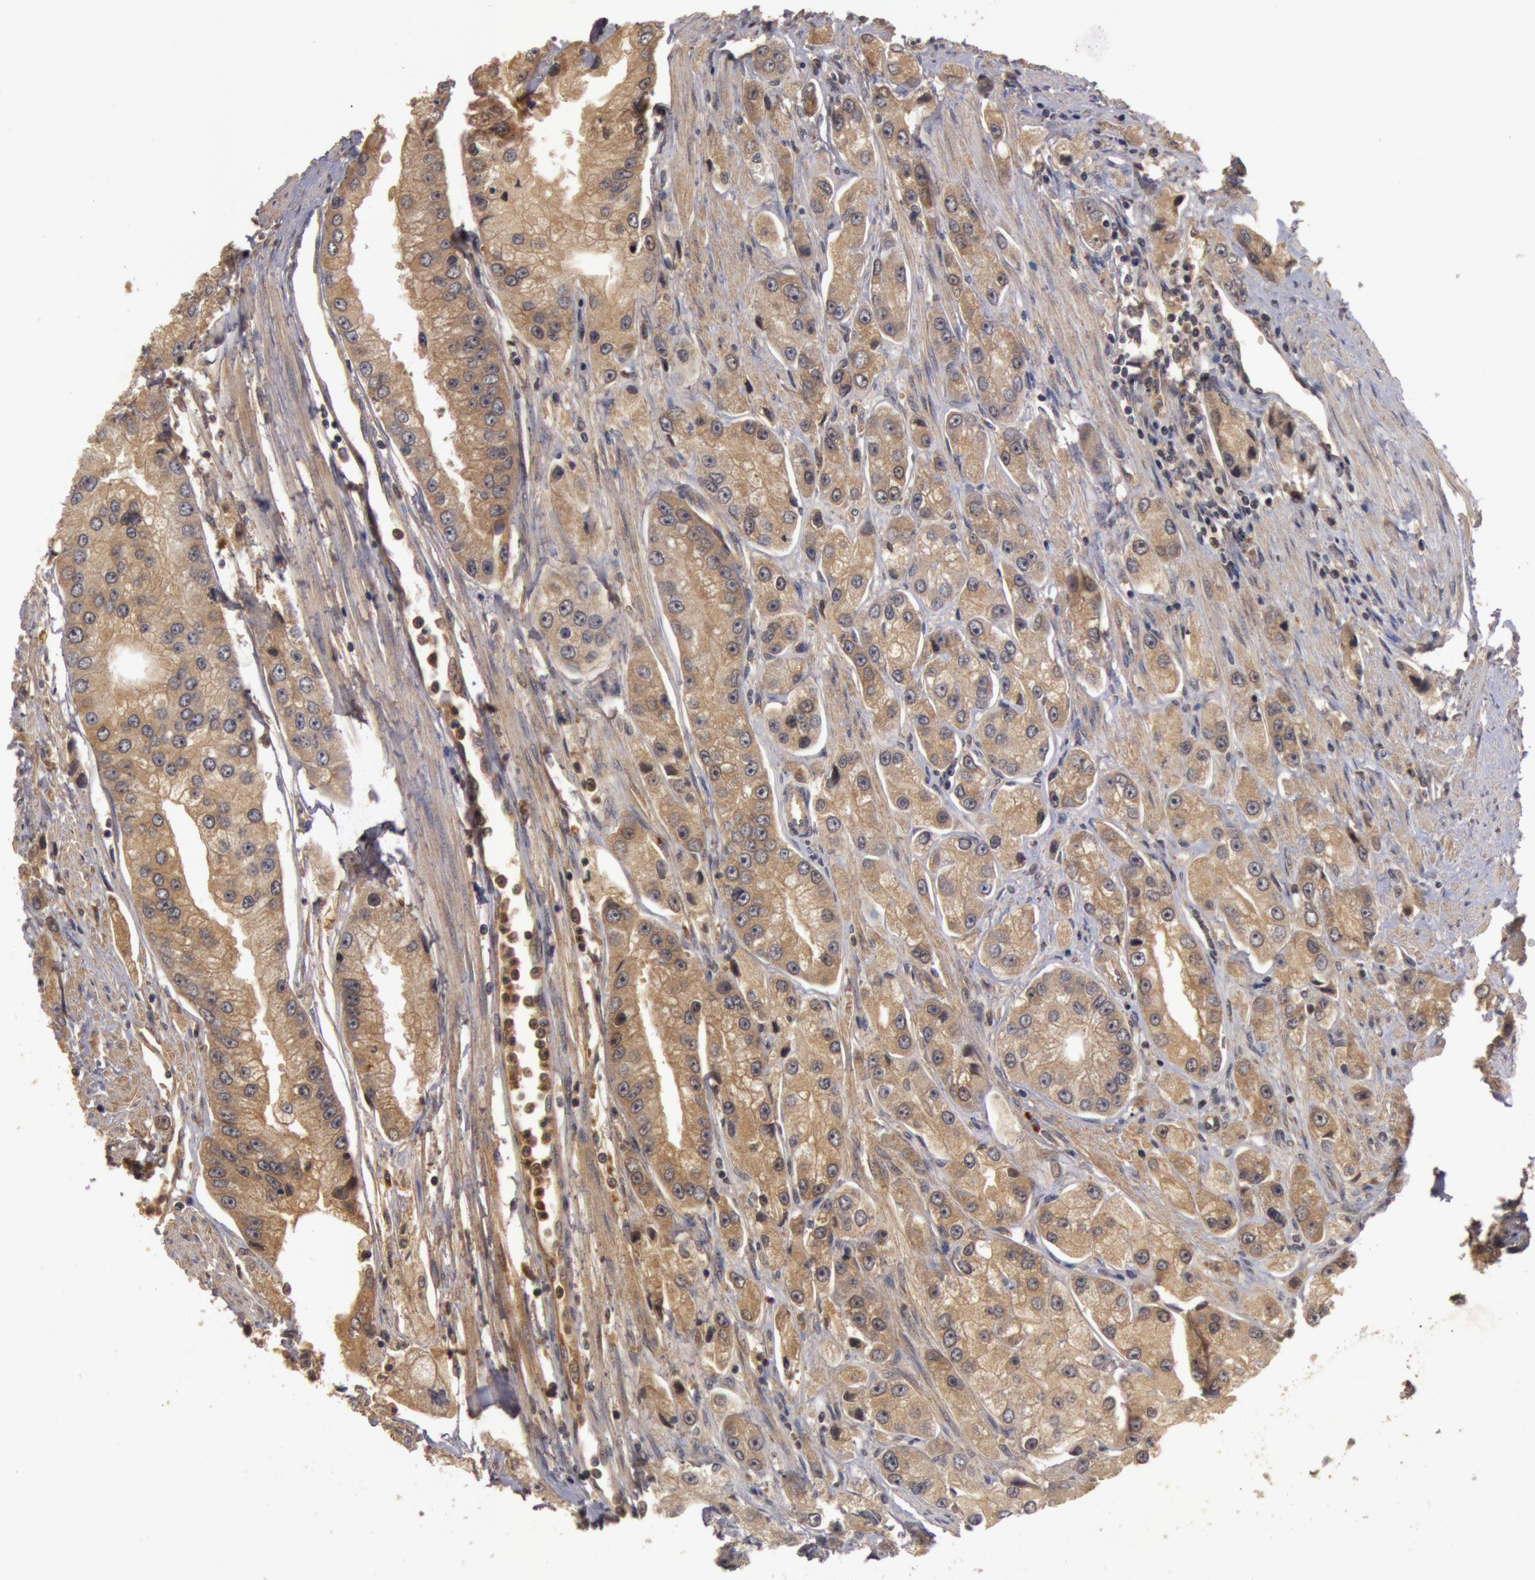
{"staining": {"intensity": "weak", "quantity": ">75%", "location": "cytoplasmic/membranous"}, "tissue": "prostate cancer", "cell_type": "Tumor cells", "image_type": "cancer", "snomed": [{"axis": "morphology", "description": "Adenocarcinoma, Medium grade"}, {"axis": "topography", "description": "Prostate"}], "caption": "IHC (DAB) staining of medium-grade adenocarcinoma (prostate) demonstrates weak cytoplasmic/membranous protein expression in approximately >75% of tumor cells.", "gene": "BCHE", "patient": {"sex": "male", "age": 72}}